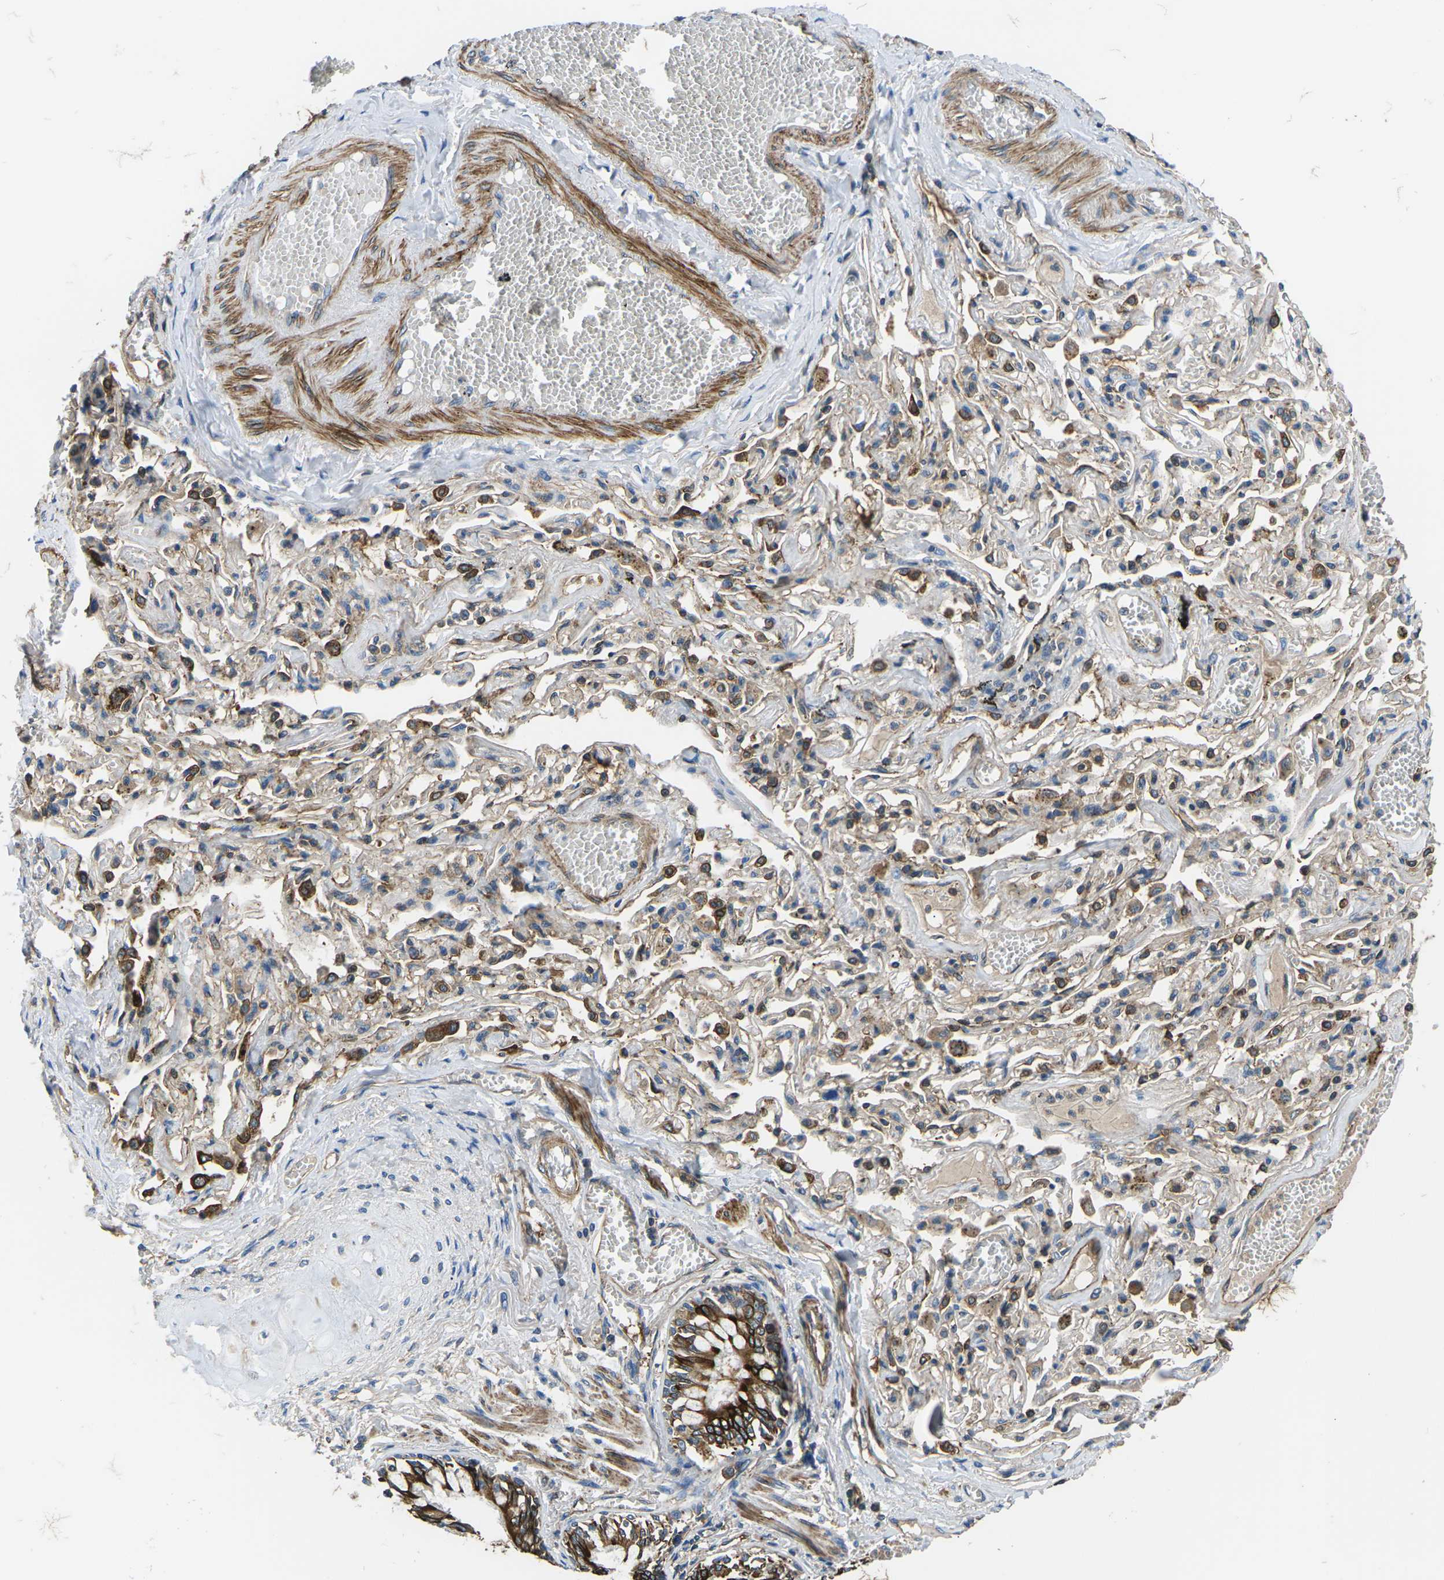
{"staining": {"intensity": "strong", "quantity": ">75%", "location": "cytoplasmic/membranous"}, "tissue": "bronchus", "cell_type": "Respiratory epithelial cells", "image_type": "normal", "snomed": [{"axis": "morphology", "description": "Normal tissue, NOS"}, {"axis": "morphology", "description": "Inflammation, NOS"}, {"axis": "topography", "description": "Cartilage tissue"}, {"axis": "topography", "description": "Lung"}], "caption": "A photomicrograph of bronchus stained for a protein demonstrates strong cytoplasmic/membranous brown staining in respiratory epithelial cells. Immunohistochemistry stains the protein of interest in brown and the nuclei are stained blue.", "gene": "KCNJ15", "patient": {"sex": "male", "age": 71}}